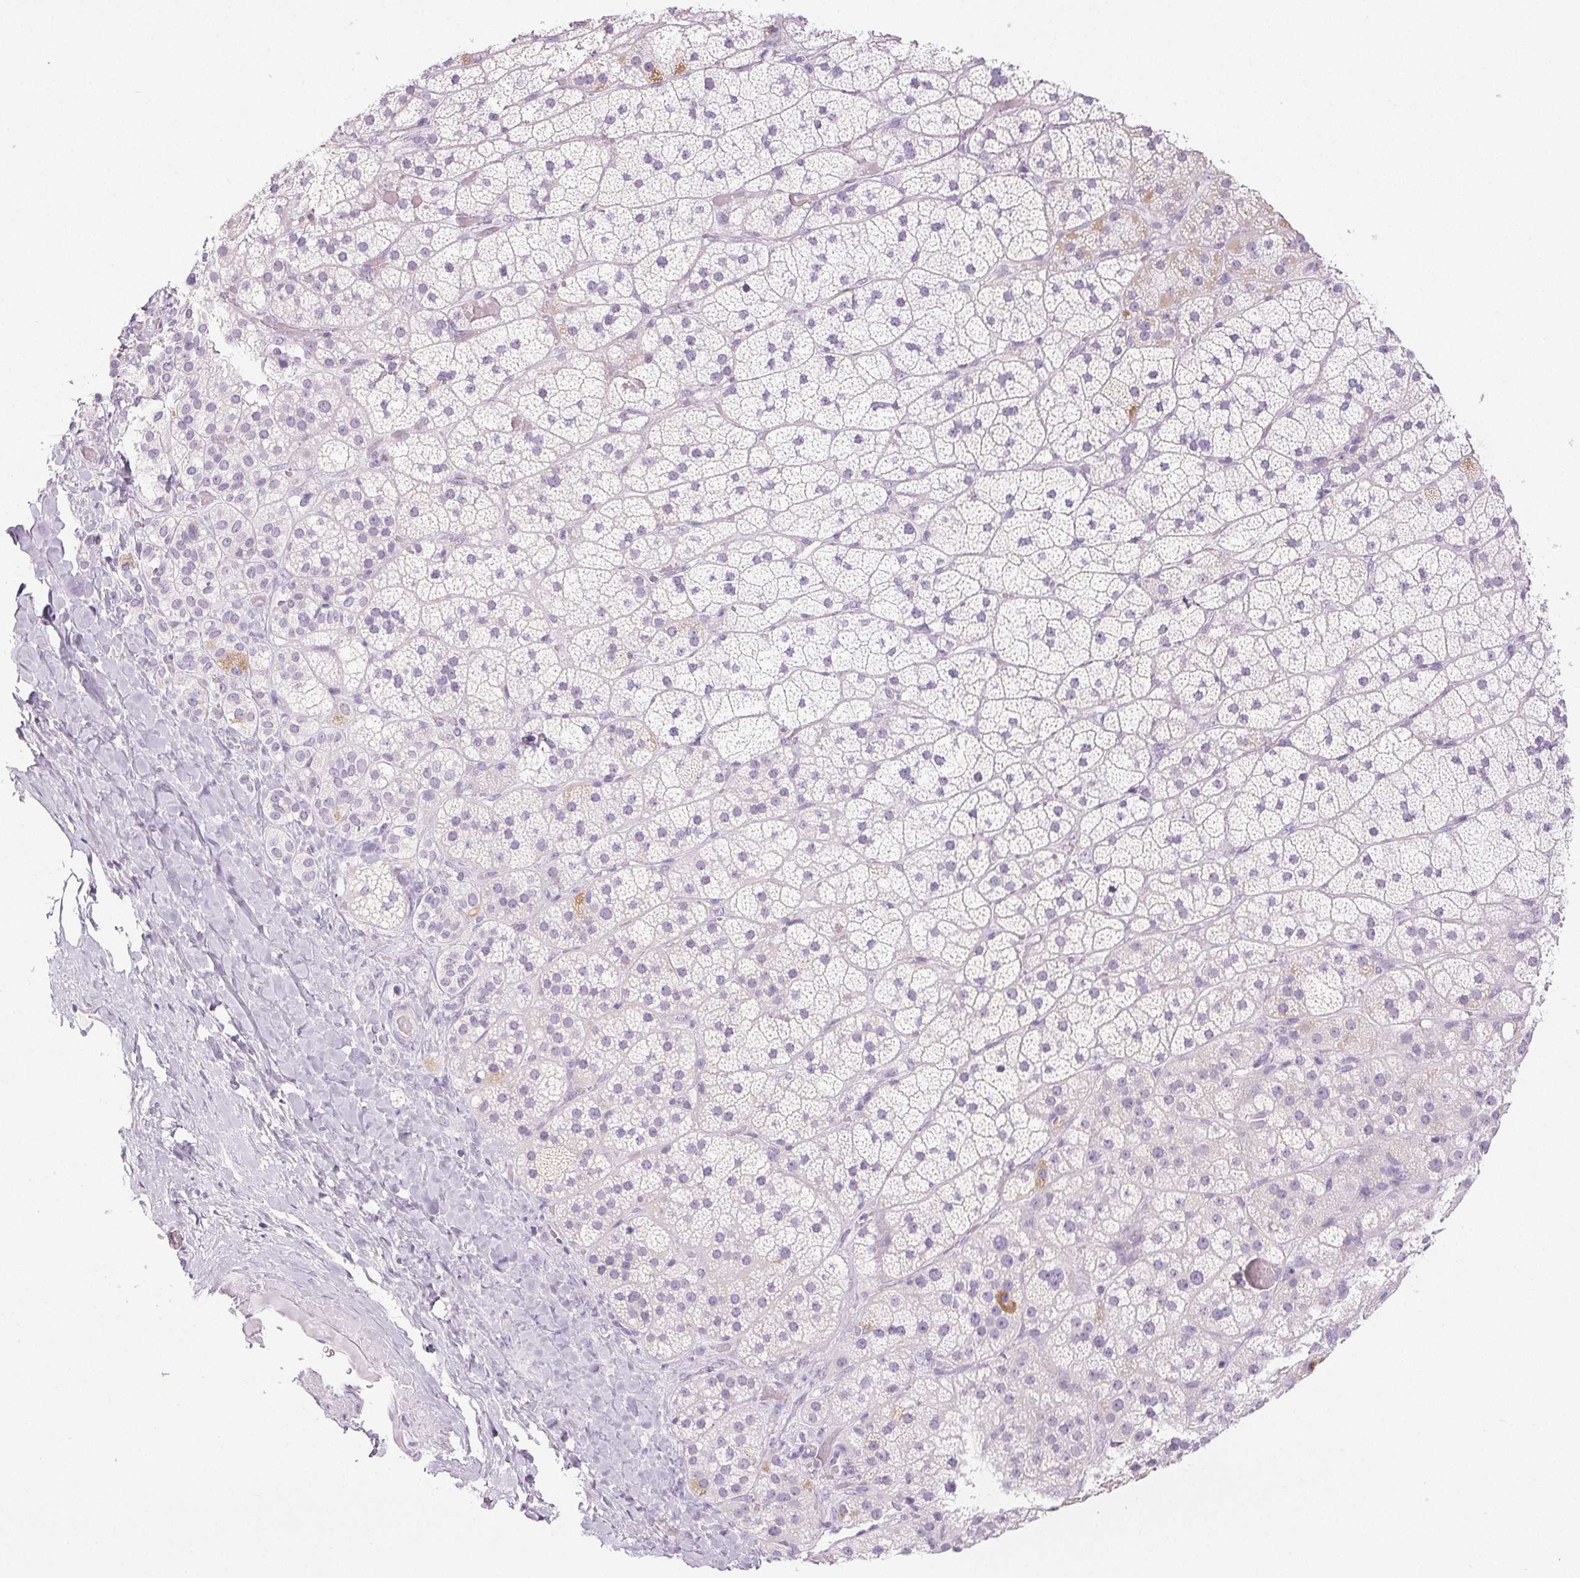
{"staining": {"intensity": "negative", "quantity": "none", "location": "none"}, "tissue": "adrenal gland", "cell_type": "Glandular cells", "image_type": "normal", "snomed": [{"axis": "morphology", "description": "Normal tissue, NOS"}, {"axis": "topography", "description": "Adrenal gland"}], "caption": "This is an immunohistochemistry micrograph of benign human adrenal gland. There is no staining in glandular cells.", "gene": "COL7A1", "patient": {"sex": "male", "age": 57}}